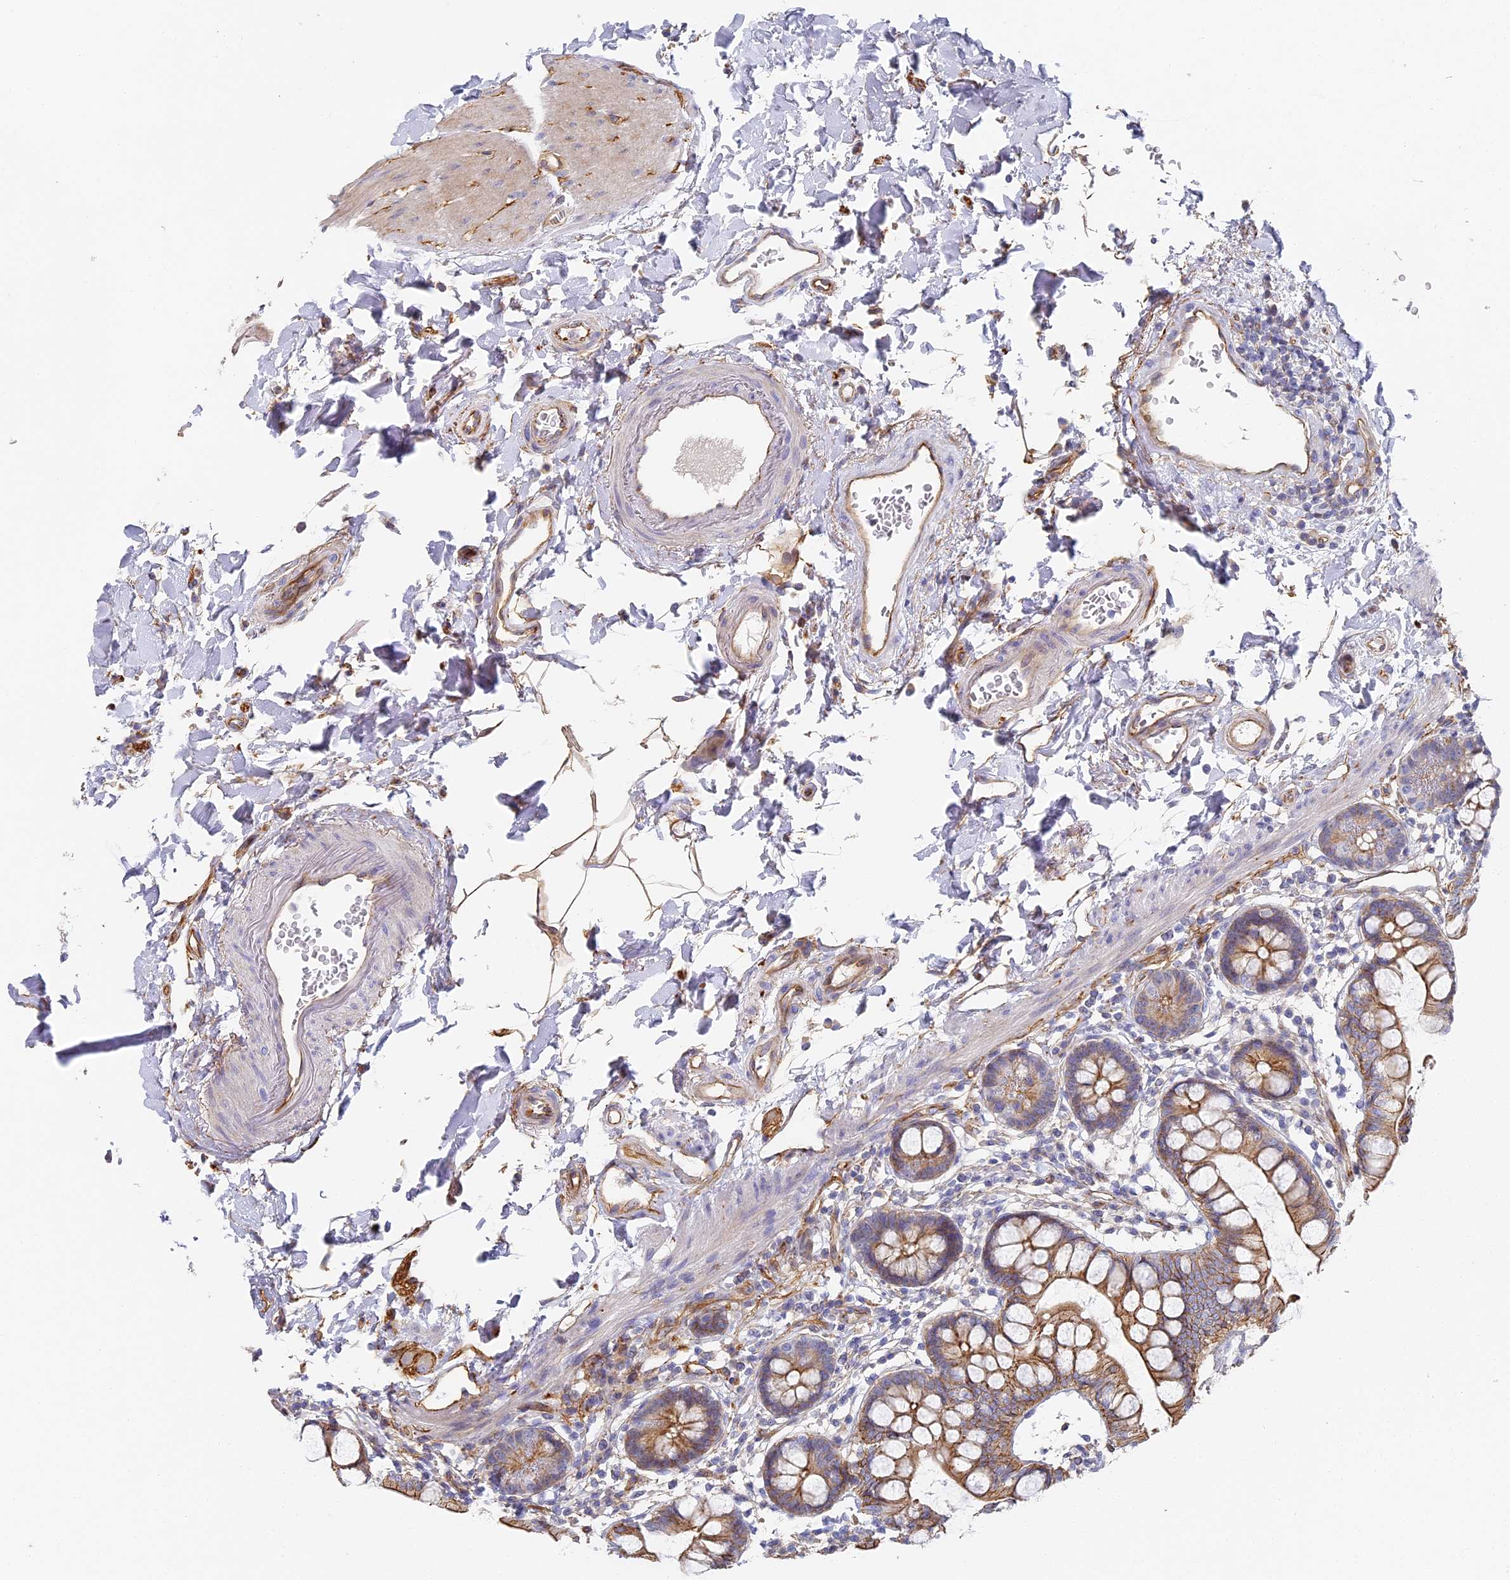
{"staining": {"intensity": "moderate", "quantity": ">75%", "location": "cytoplasmic/membranous"}, "tissue": "small intestine", "cell_type": "Glandular cells", "image_type": "normal", "snomed": [{"axis": "morphology", "description": "Normal tissue, NOS"}, {"axis": "topography", "description": "Small intestine"}], "caption": "Benign small intestine exhibits moderate cytoplasmic/membranous staining in about >75% of glandular cells, visualized by immunohistochemistry.", "gene": "CCDC30", "patient": {"sex": "female", "age": 84}}